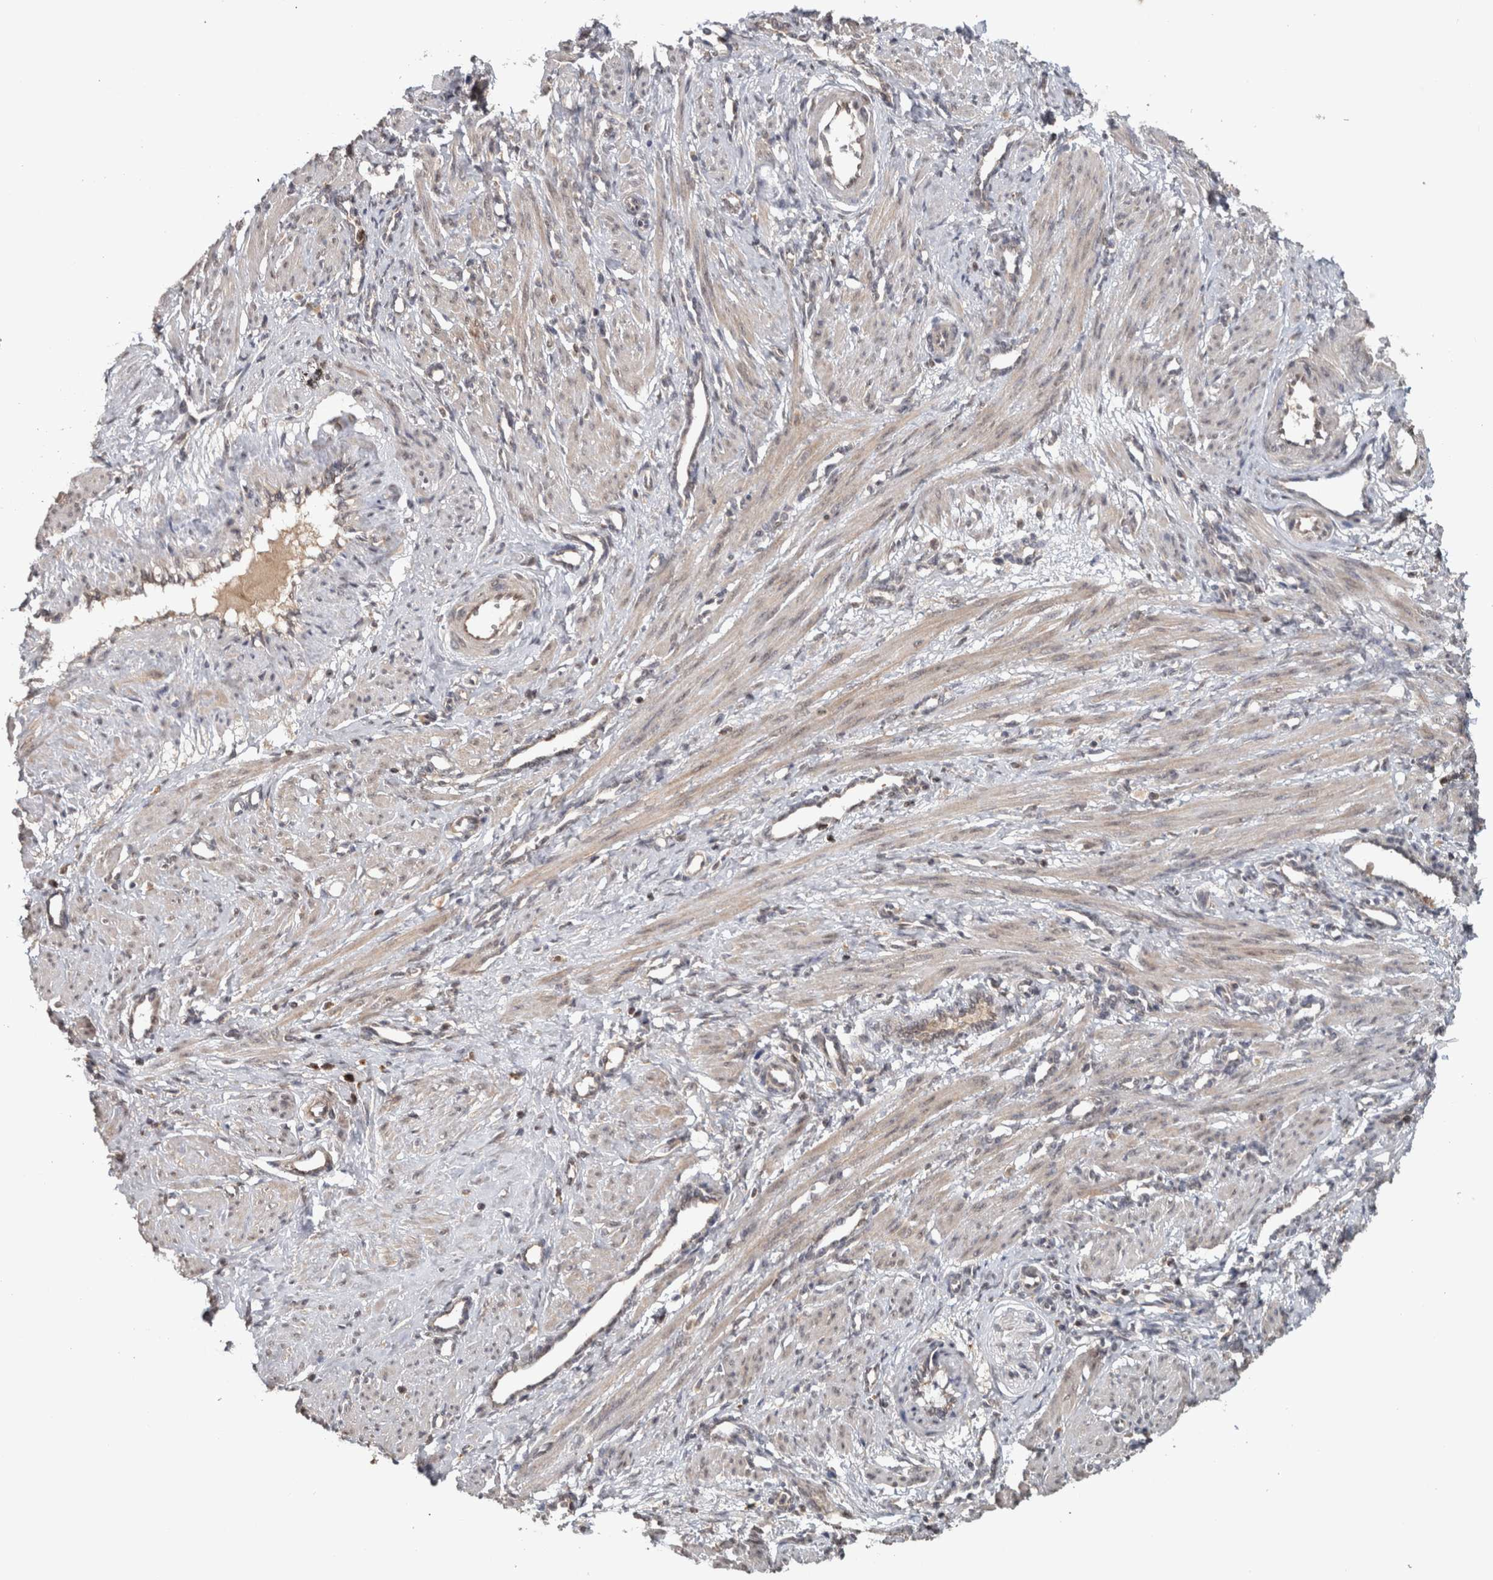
{"staining": {"intensity": "weak", "quantity": ">75%", "location": "cytoplasmic/membranous"}, "tissue": "smooth muscle", "cell_type": "Smooth muscle cells", "image_type": "normal", "snomed": [{"axis": "morphology", "description": "Normal tissue, NOS"}, {"axis": "topography", "description": "Endometrium"}], "caption": "Smooth muscle cells reveal weak cytoplasmic/membranous positivity in approximately >75% of cells in normal smooth muscle.", "gene": "HMOX2", "patient": {"sex": "female", "age": 33}}